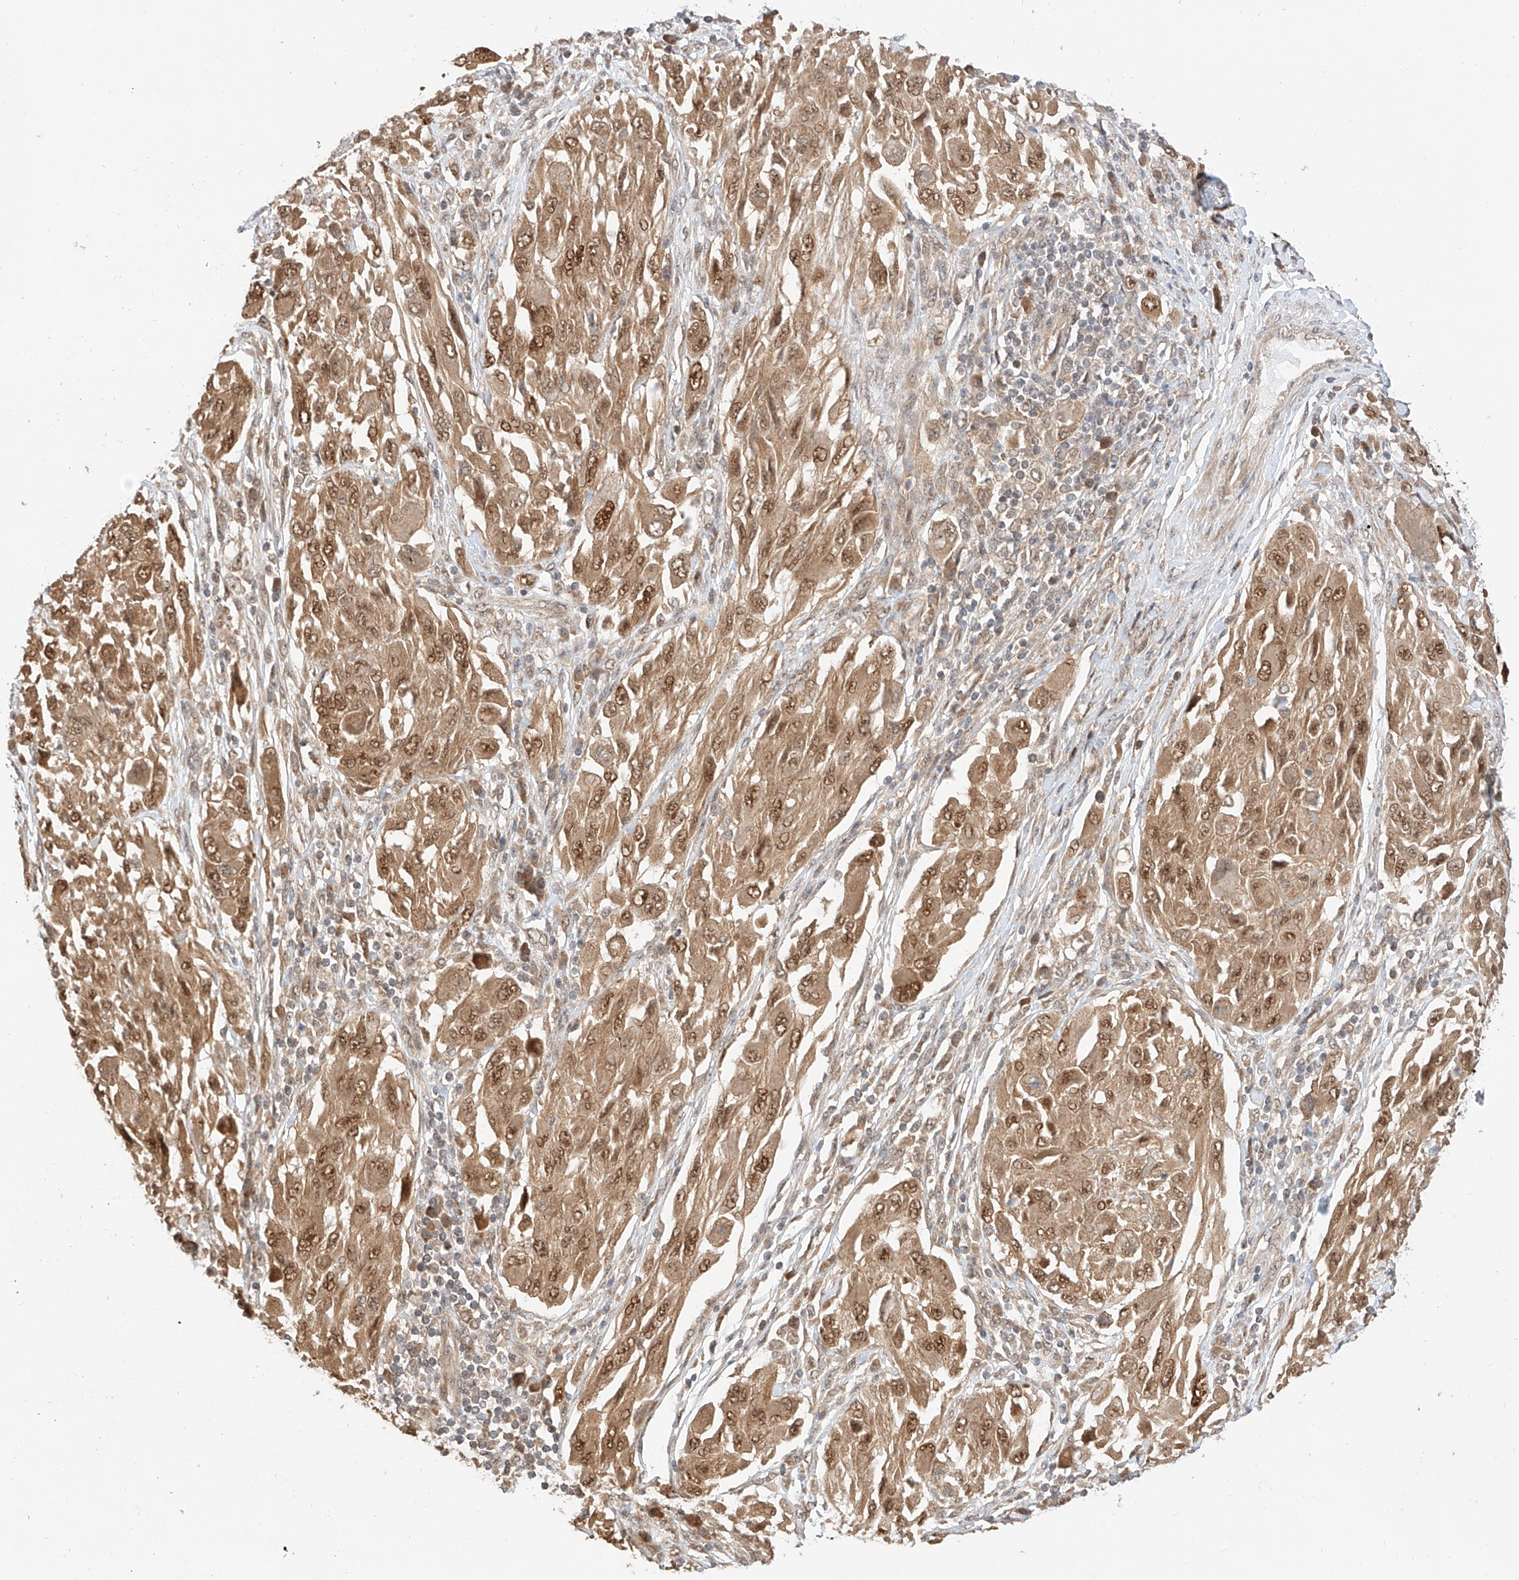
{"staining": {"intensity": "moderate", "quantity": ">75%", "location": "cytoplasmic/membranous,nuclear"}, "tissue": "melanoma", "cell_type": "Tumor cells", "image_type": "cancer", "snomed": [{"axis": "morphology", "description": "Malignant melanoma, NOS"}, {"axis": "topography", "description": "Skin"}], "caption": "Immunohistochemistry (IHC) staining of melanoma, which shows medium levels of moderate cytoplasmic/membranous and nuclear positivity in approximately >75% of tumor cells indicating moderate cytoplasmic/membranous and nuclear protein expression. The staining was performed using DAB (3,3'-diaminobenzidine) (brown) for protein detection and nuclei were counterstained in hematoxylin (blue).", "gene": "EIF4H", "patient": {"sex": "female", "age": 91}}